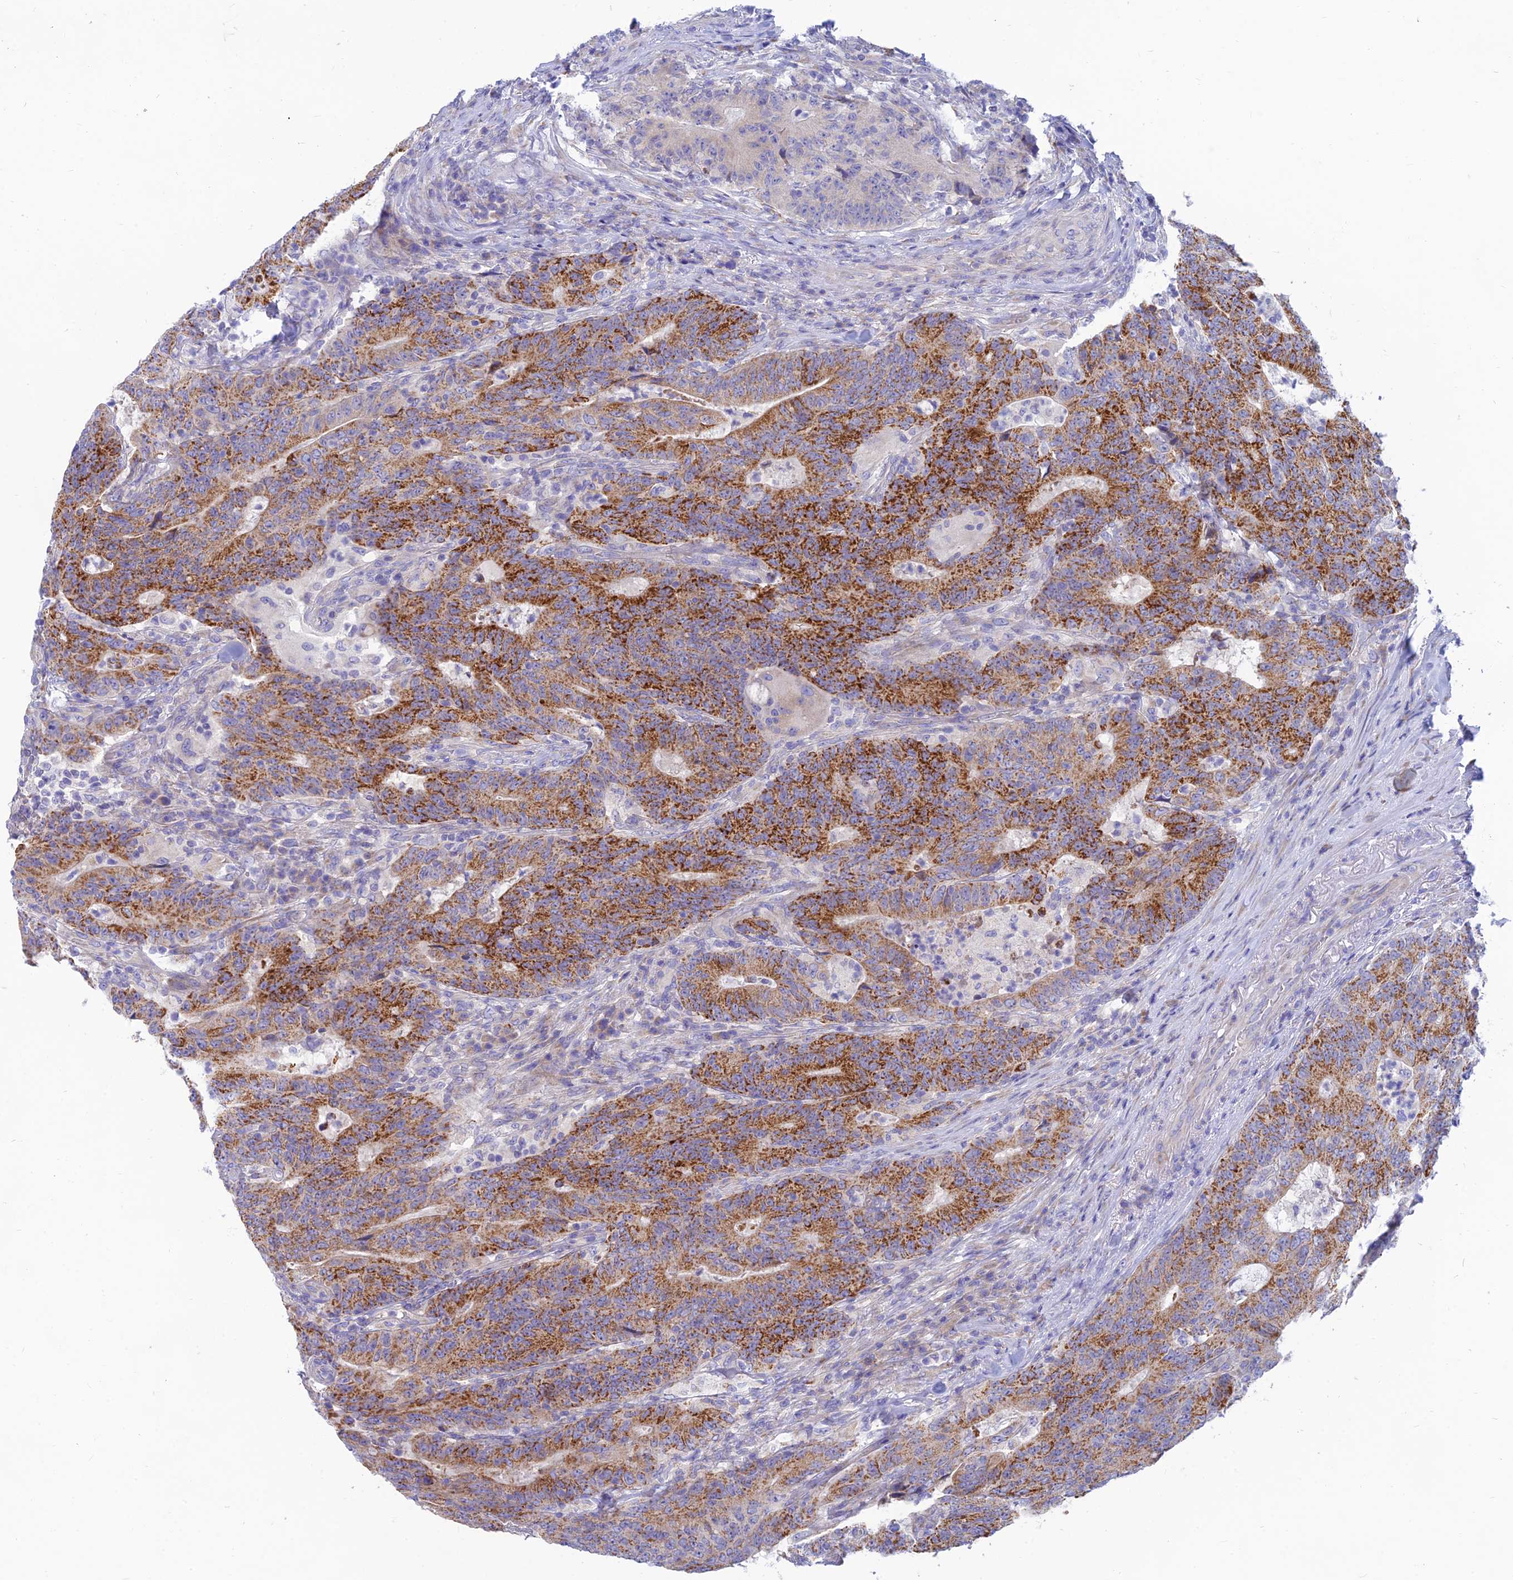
{"staining": {"intensity": "strong", "quantity": "25%-75%", "location": "cytoplasmic/membranous"}, "tissue": "colorectal cancer", "cell_type": "Tumor cells", "image_type": "cancer", "snomed": [{"axis": "morphology", "description": "Normal tissue, NOS"}, {"axis": "morphology", "description": "Adenocarcinoma, NOS"}, {"axis": "topography", "description": "Colon"}], "caption": "Tumor cells exhibit high levels of strong cytoplasmic/membranous positivity in about 25%-75% of cells in colorectal cancer (adenocarcinoma).", "gene": "TMEM30B", "patient": {"sex": "female", "age": 75}}